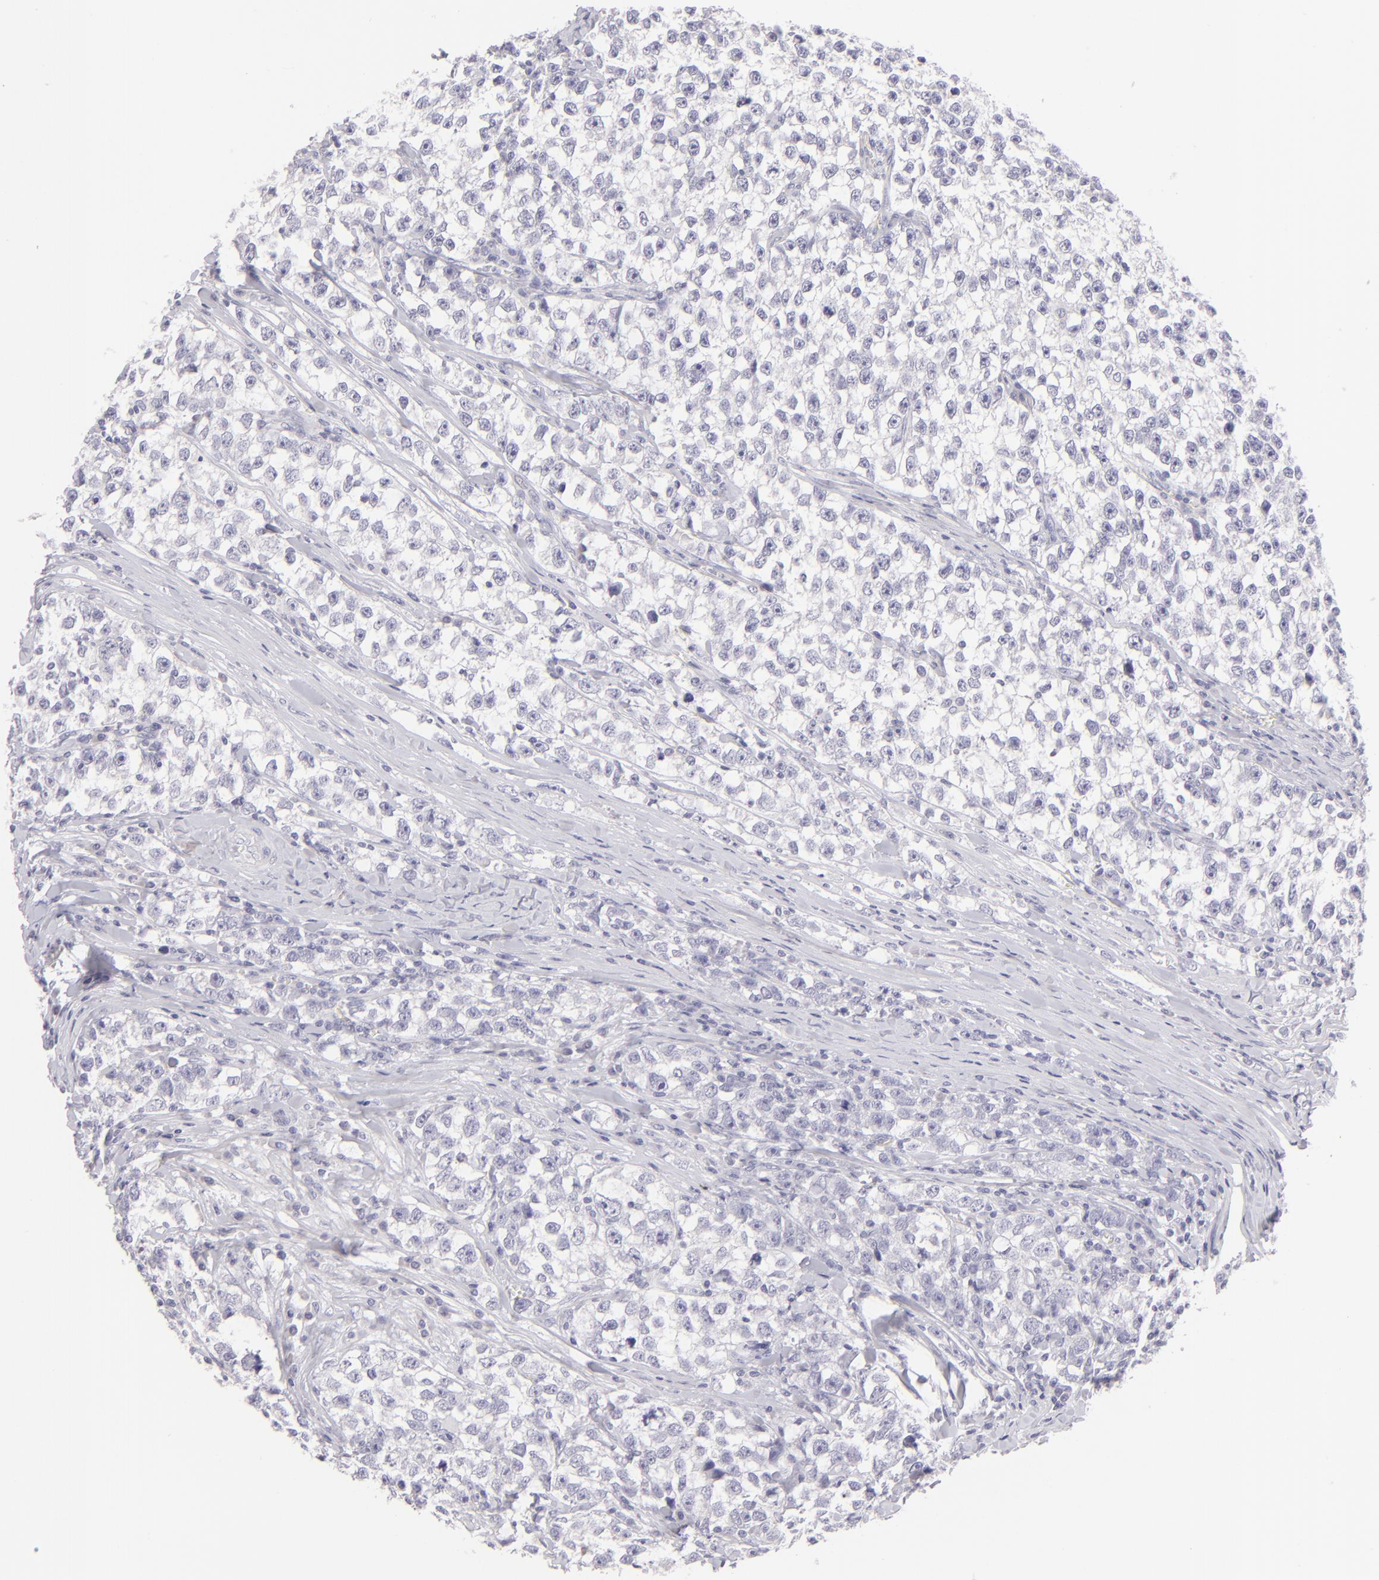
{"staining": {"intensity": "negative", "quantity": "none", "location": "none"}, "tissue": "testis cancer", "cell_type": "Tumor cells", "image_type": "cancer", "snomed": [{"axis": "morphology", "description": "Seminoma, NOS"}, {"axis": "morphology", "description": "Carcinoma, Embryonal, NOS"}, {"axis": "topography", "description": "Testis"}], "caption": "High power microscopy micrograph of an IHC image of testis embryonal carcinoma, revealing no significant expression in tumor cells. (DAB (3,3'-diaminobenzidine) immunohistochemistry (IHC) visualized using brightfield microscopy, high magnification).", "gene": "CLDN4", "patient": {"sex": "male", "age": 30}}